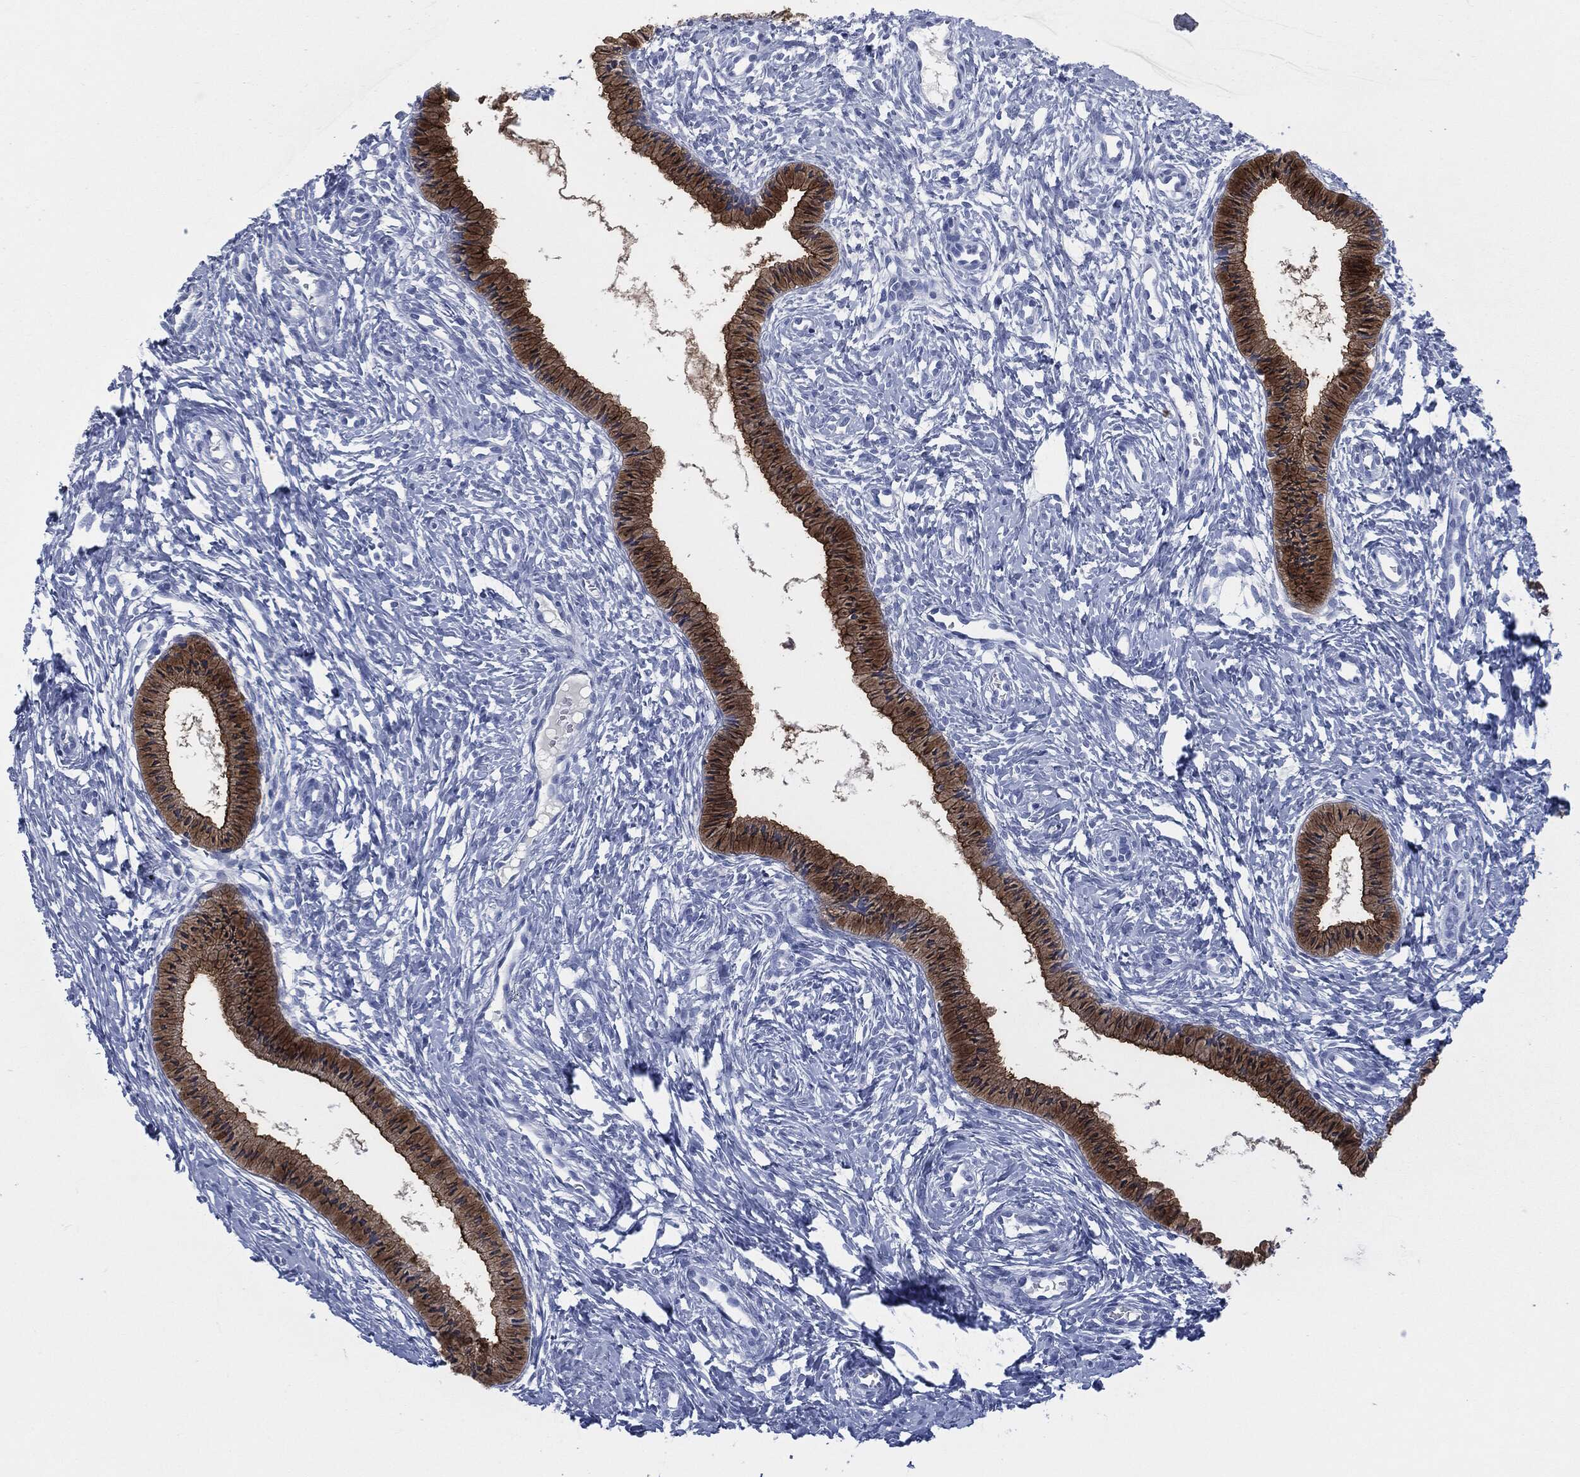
{"staining": {"intensity": "strong", "quantity": ">75%", "location": "cytoplasmic/membranous"}, "tissue": "cervix", "cell_type": "Glandular cells", "image_type": "normal", "snomed": [{"axis": "morphology", "description": "Normal tissue, NOS"}, {"axis": "topography", "description": "Cervix"}], "caption": "Approximately >75% of glandular cells in benign cervix reveal strong cytoplasmic/membranous protein staining as visualized by brown immunohistochemical staining.", "gene": "MUC16", "patient": {"sex": "female", "age": 39}}